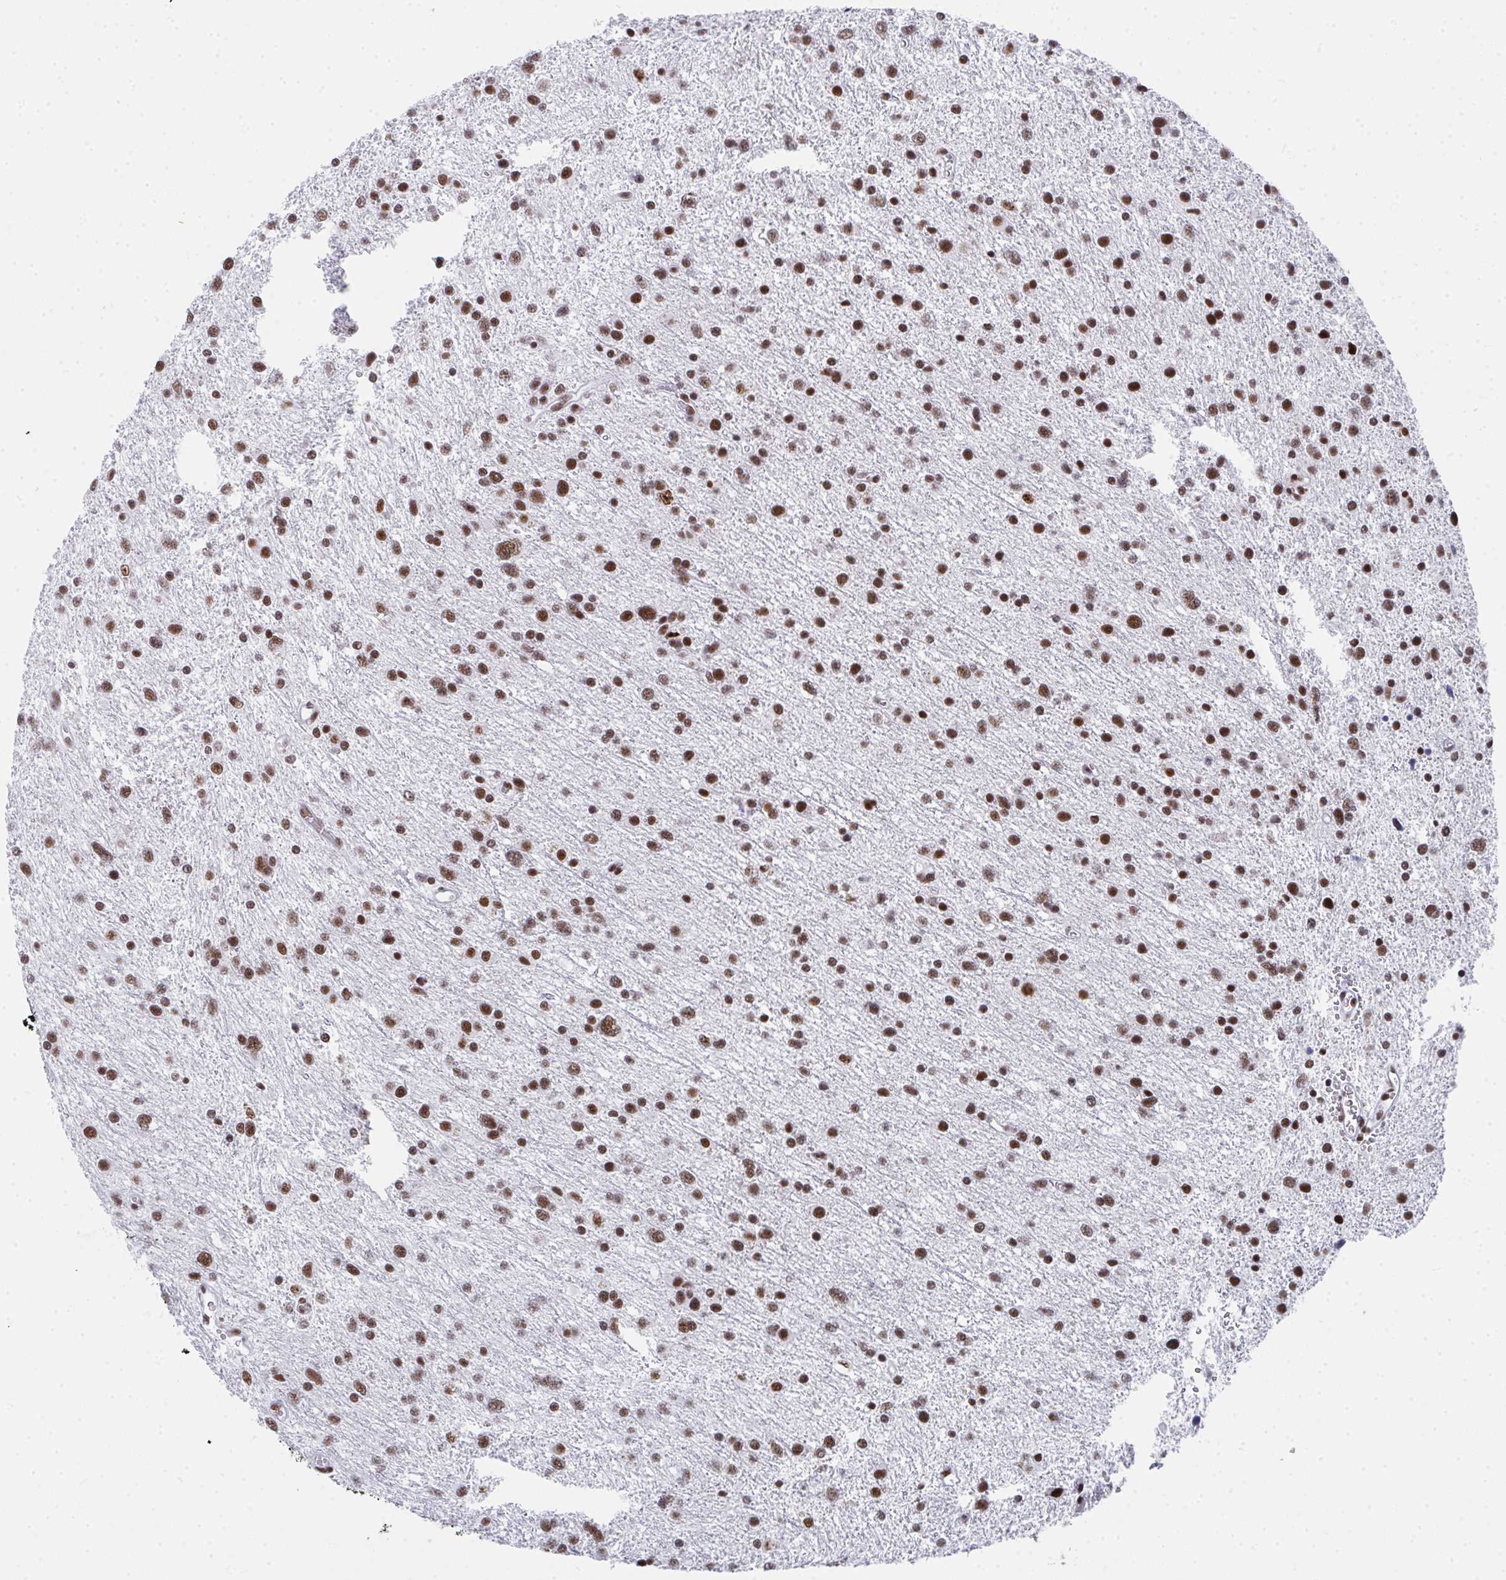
{"staining": {"intensity": "moderate", "quantity": ">75%", "location": "nuclear"}, "tissue": "glioma", "cell_type": "Tumor cells", "image_type": "cancer", "snomed": [{"axis": "morphology", "description": "Glioma, malignant, Low grade"}, {"axis": "topography", "description": "Brain"}], "caption": "High-magnification brightfield microscopy of malignant low-grade glioma stained with DAB (3,3'-diaminobenzidine) (brown) and counterstained with hematoxylin (blue). tumor cells exhibit moderate nuclear positivity is appreciated in about>75% of cells.", "gene": "SNRNP70", "patient": {"sex": "female", "age": 55}}